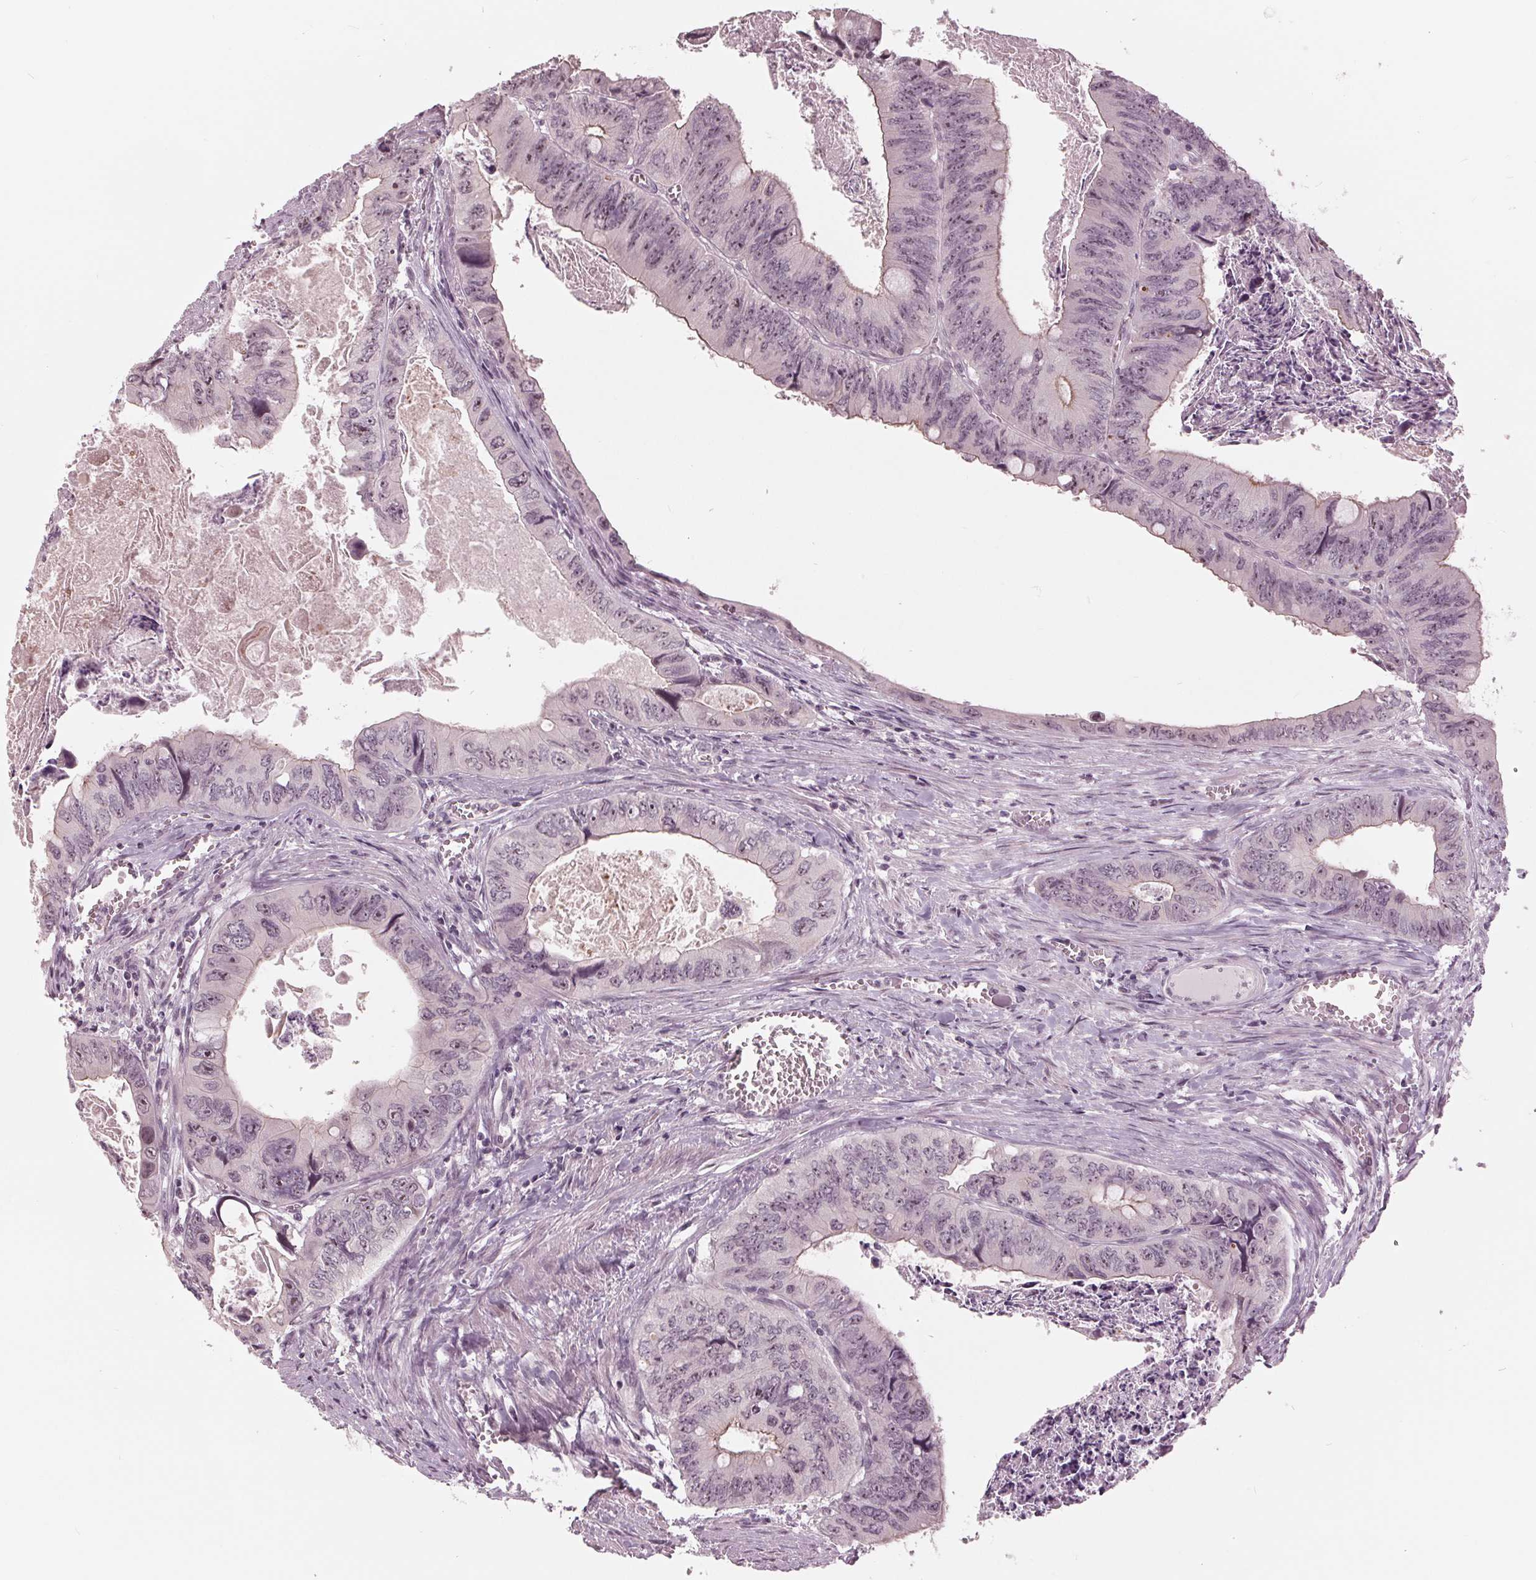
{"staining": {"intensity": "weak", "quantity": "<25%", "location": "cytoplasmic/membranous,nuclear"}, "tissue": "colorectal cancer", "cell_type": "Tumor cells", "image_type": "cancer", "snomed": [{"axis": "morphology", "description": "Adenocarcinoma, NOS"}, {"axis": "topography", "description": "Colon"}], "caption": "IHC of colorectal cancer (adenocarcinoma) displays no staining in tumor cells.", "gene": "SLX4", "patient": {"sex": "female", "age": 84}}